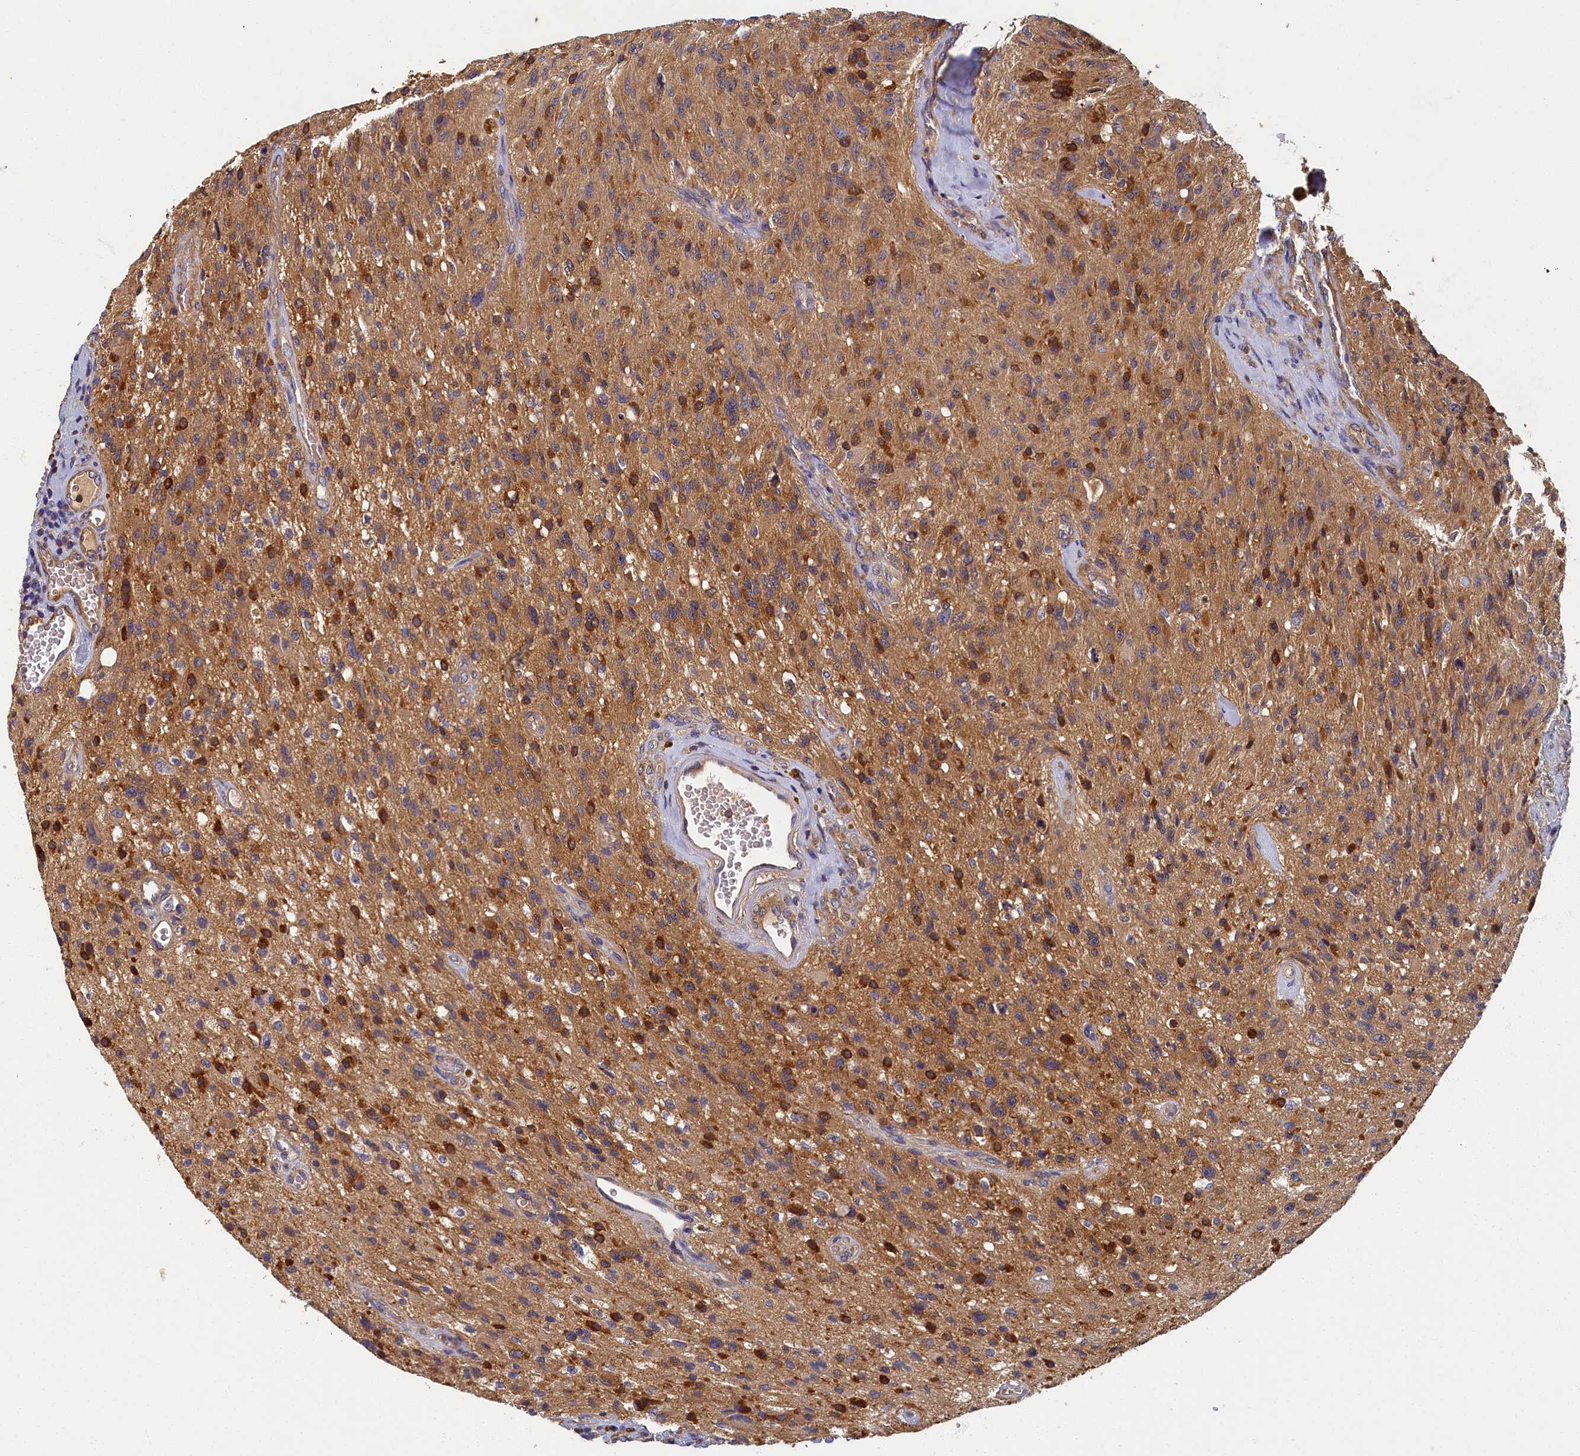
{"staining": {"intensity": "moderate", "quantity": ">75%", "location": "cytoplasmic/membranous"}, "tissue": "glioma", "cell_type": "Tumor cells", "image_type": "cancer", "snomed": [{"axis": "morphology", "description": "Glioma, malignant, High grade"}, {"axis": "topography", "description": "Brain"}], "caption": "About >75% of tumor cells in human glioma display moderate cytoplasmic/membranous protein positivity as visualized by brown immunohistochemical staining.", "gene": "TBCB", "patient": {"sex": "male", "age": 69}}